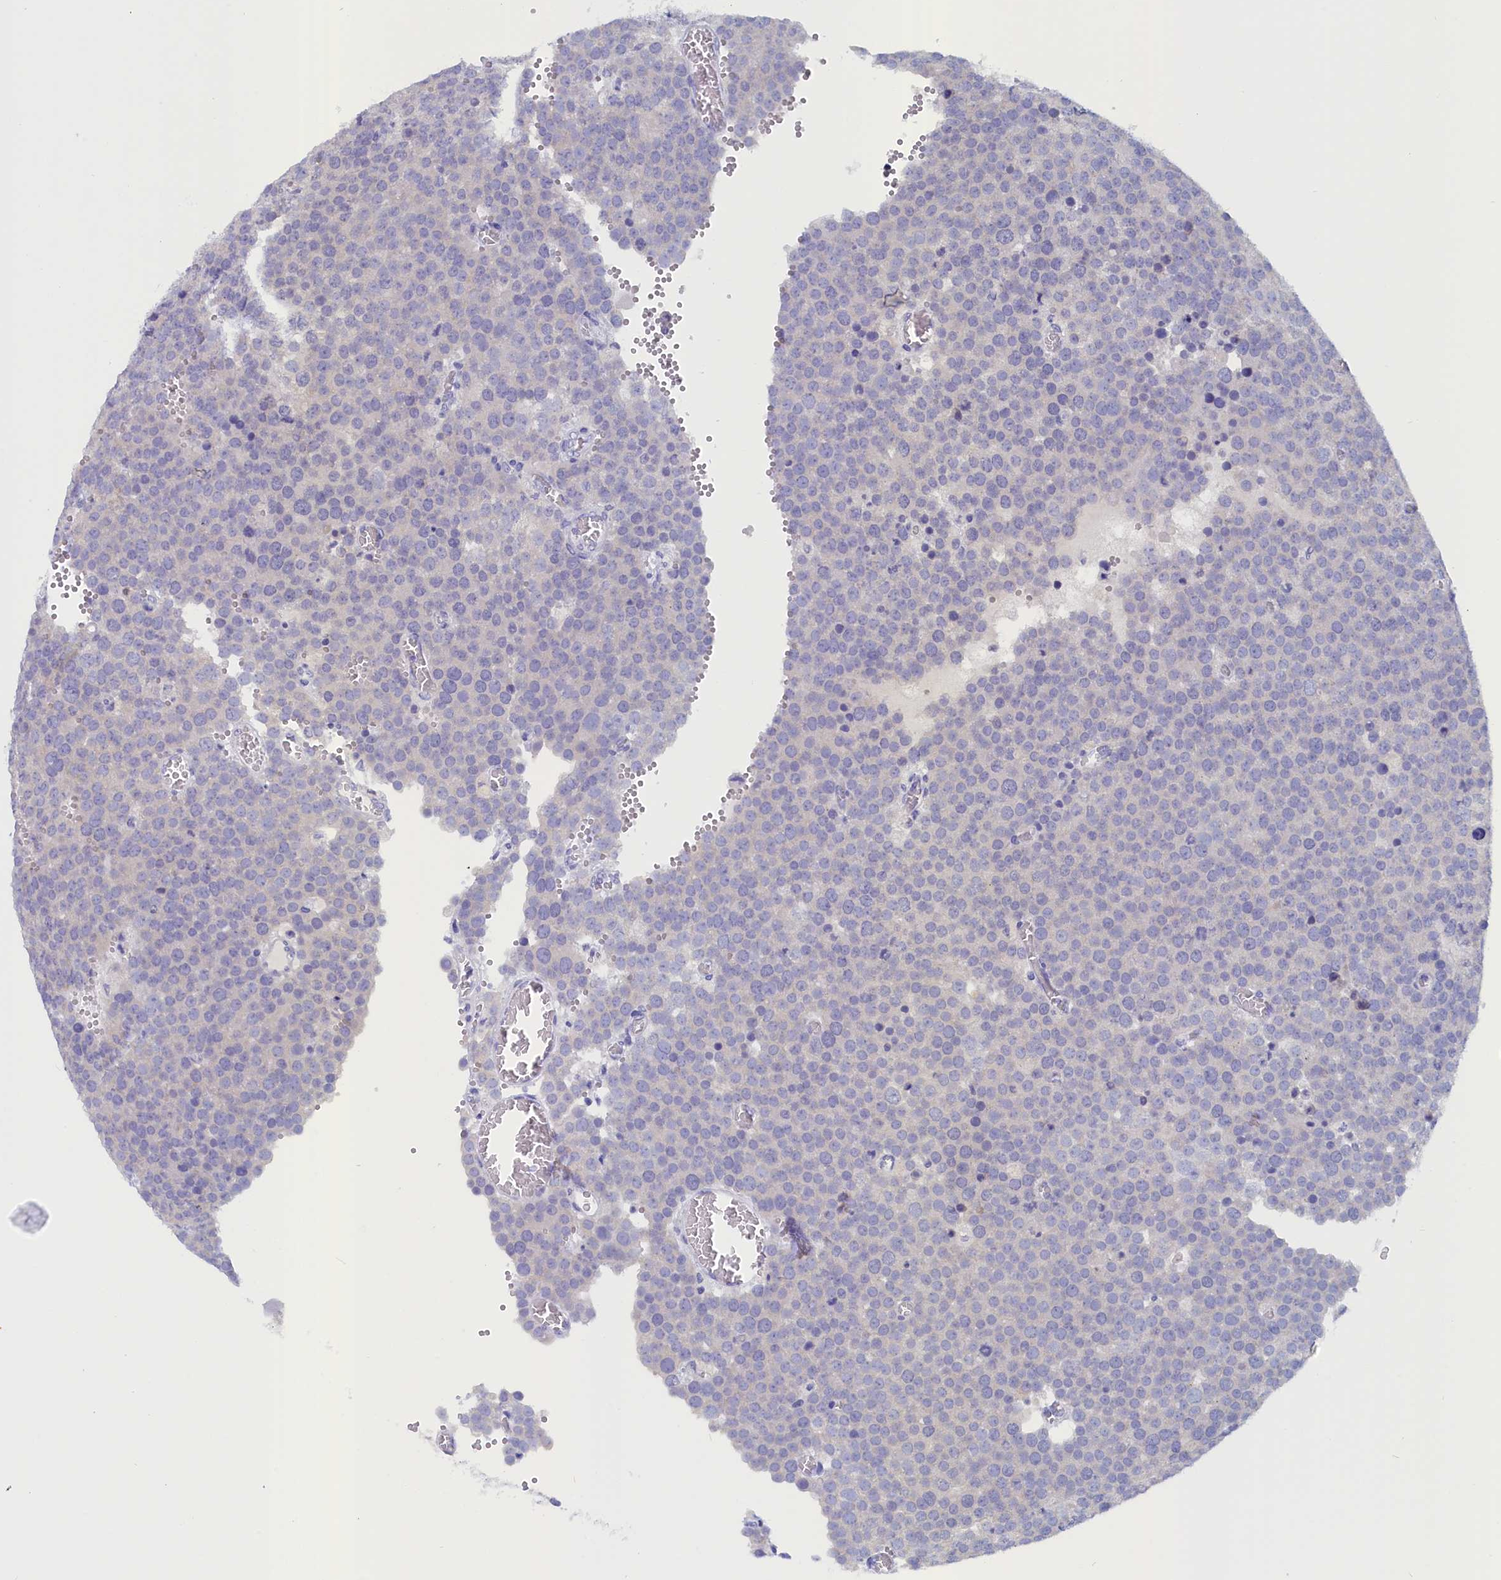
{"staining": {"intensity": "negative", "quantity": "none", "location": "none"}, "tissue": "testis cancer", "cell_type": "Tumor cells", "image_type": "cancer", "snomed": [{"axis": "morphology", "description": "Normal tissue, NOS"}, {"axis": "morphology", "description": "Seminoma, NOS"}, {"axis": "topography", "description": "Testis"}], "caption": "This is a micrograph of immunohistochemistry staining of seminoma (testis), which shows no positivity in tumor cells.", "gene": "ANKRD2", "patient": {"sex": "male", "age": 71}}